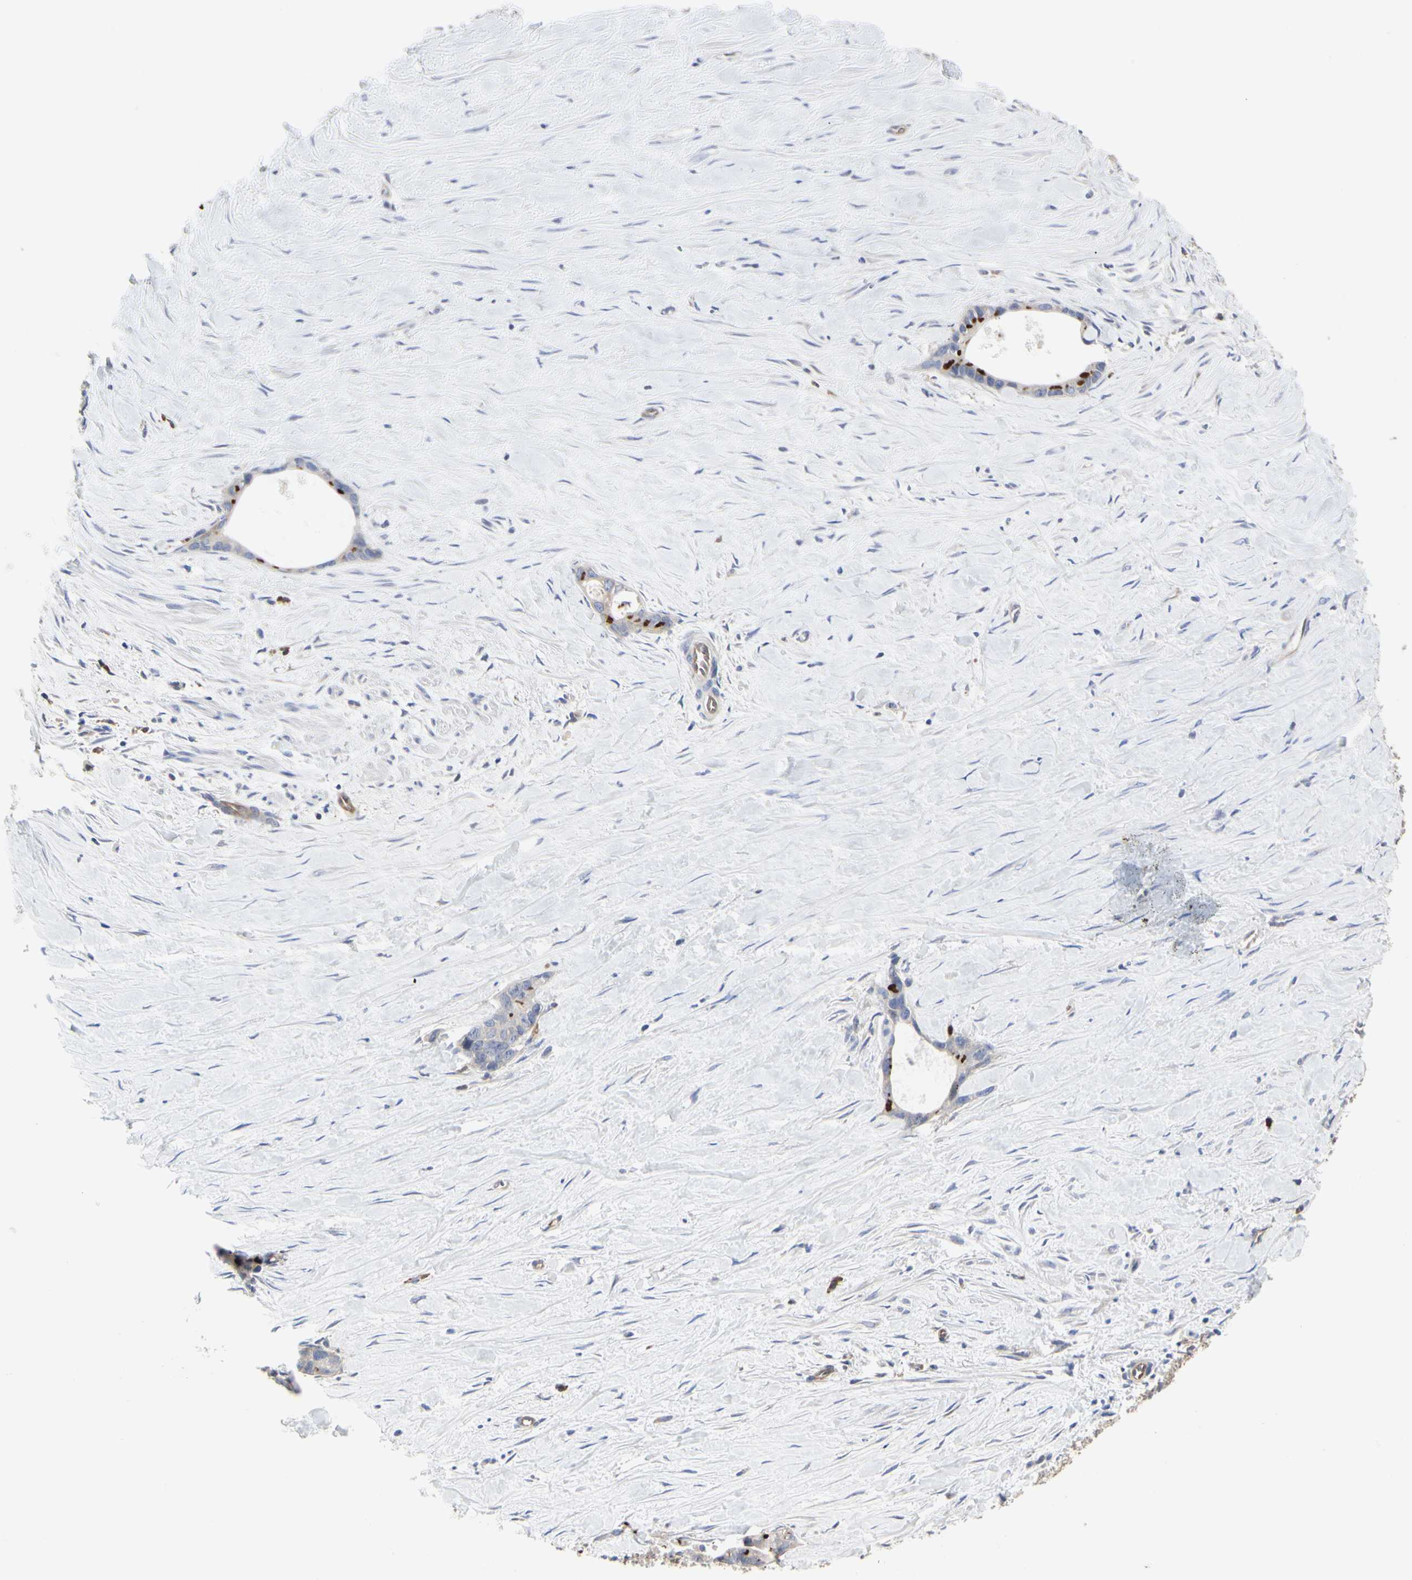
{"staining": {"intensity": "strong", "quantity": "25%-75%", "location": "cytoplasmic/membranous"}, "tissue": "liver cancer", "cell_type": "Tumor cells", "image_type": "cancer", "snomed": [{"axis": "morphology", "description": "Cholangiocarcinoma"}, {"axis": "topography", "description": "Liver"}], "caption": "Protein expression analysis of human liver cancer (cholangiocarcinoma) reveals strong cytoplasmic/membranous positivity in approximately 25%-75% of tumor cells.", "gene": "C3orf52", "patient": {"sex": "female", "age": 55}}